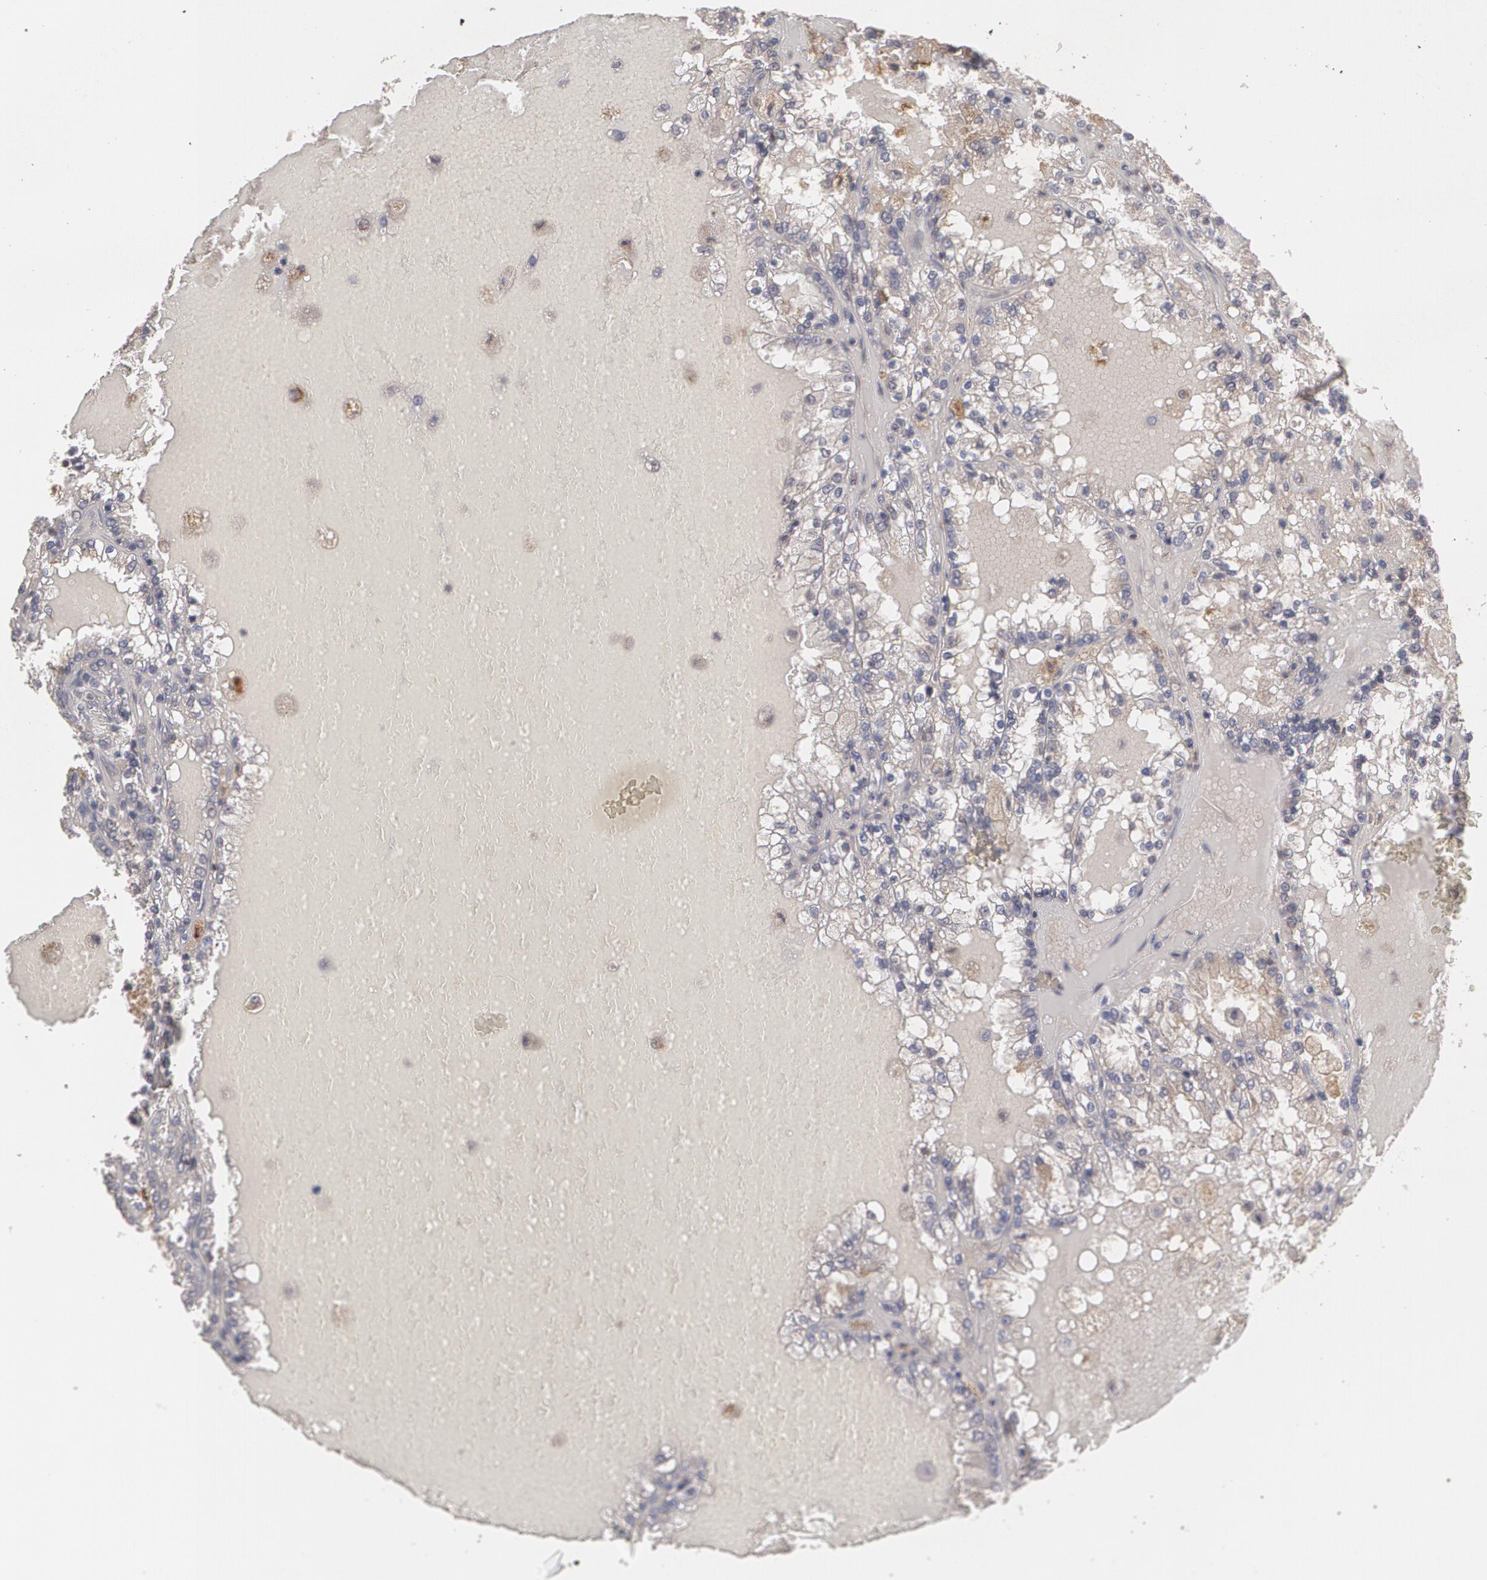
{"staining": {"intensity": "moderate", "quantity": ">75%", "location": "cytoplasmic/membranous"}, "tissue": "renal cancer", "cell_type": "Tumor cells", "image_type": "cancer", "snomed": [{"axis": "morphology", "description": "Adenocarcinoma, NOS"}, {"axis": "topography", "description": "Kidney"}], "caption": "This is a micrograph of IHC staining of renal adenocarcinoma, which shows moderate staining in the cytoplasmic/membranous of tumor cells.", "gene": "ARF6", "patient": {"sex": "female", "age": 56}}